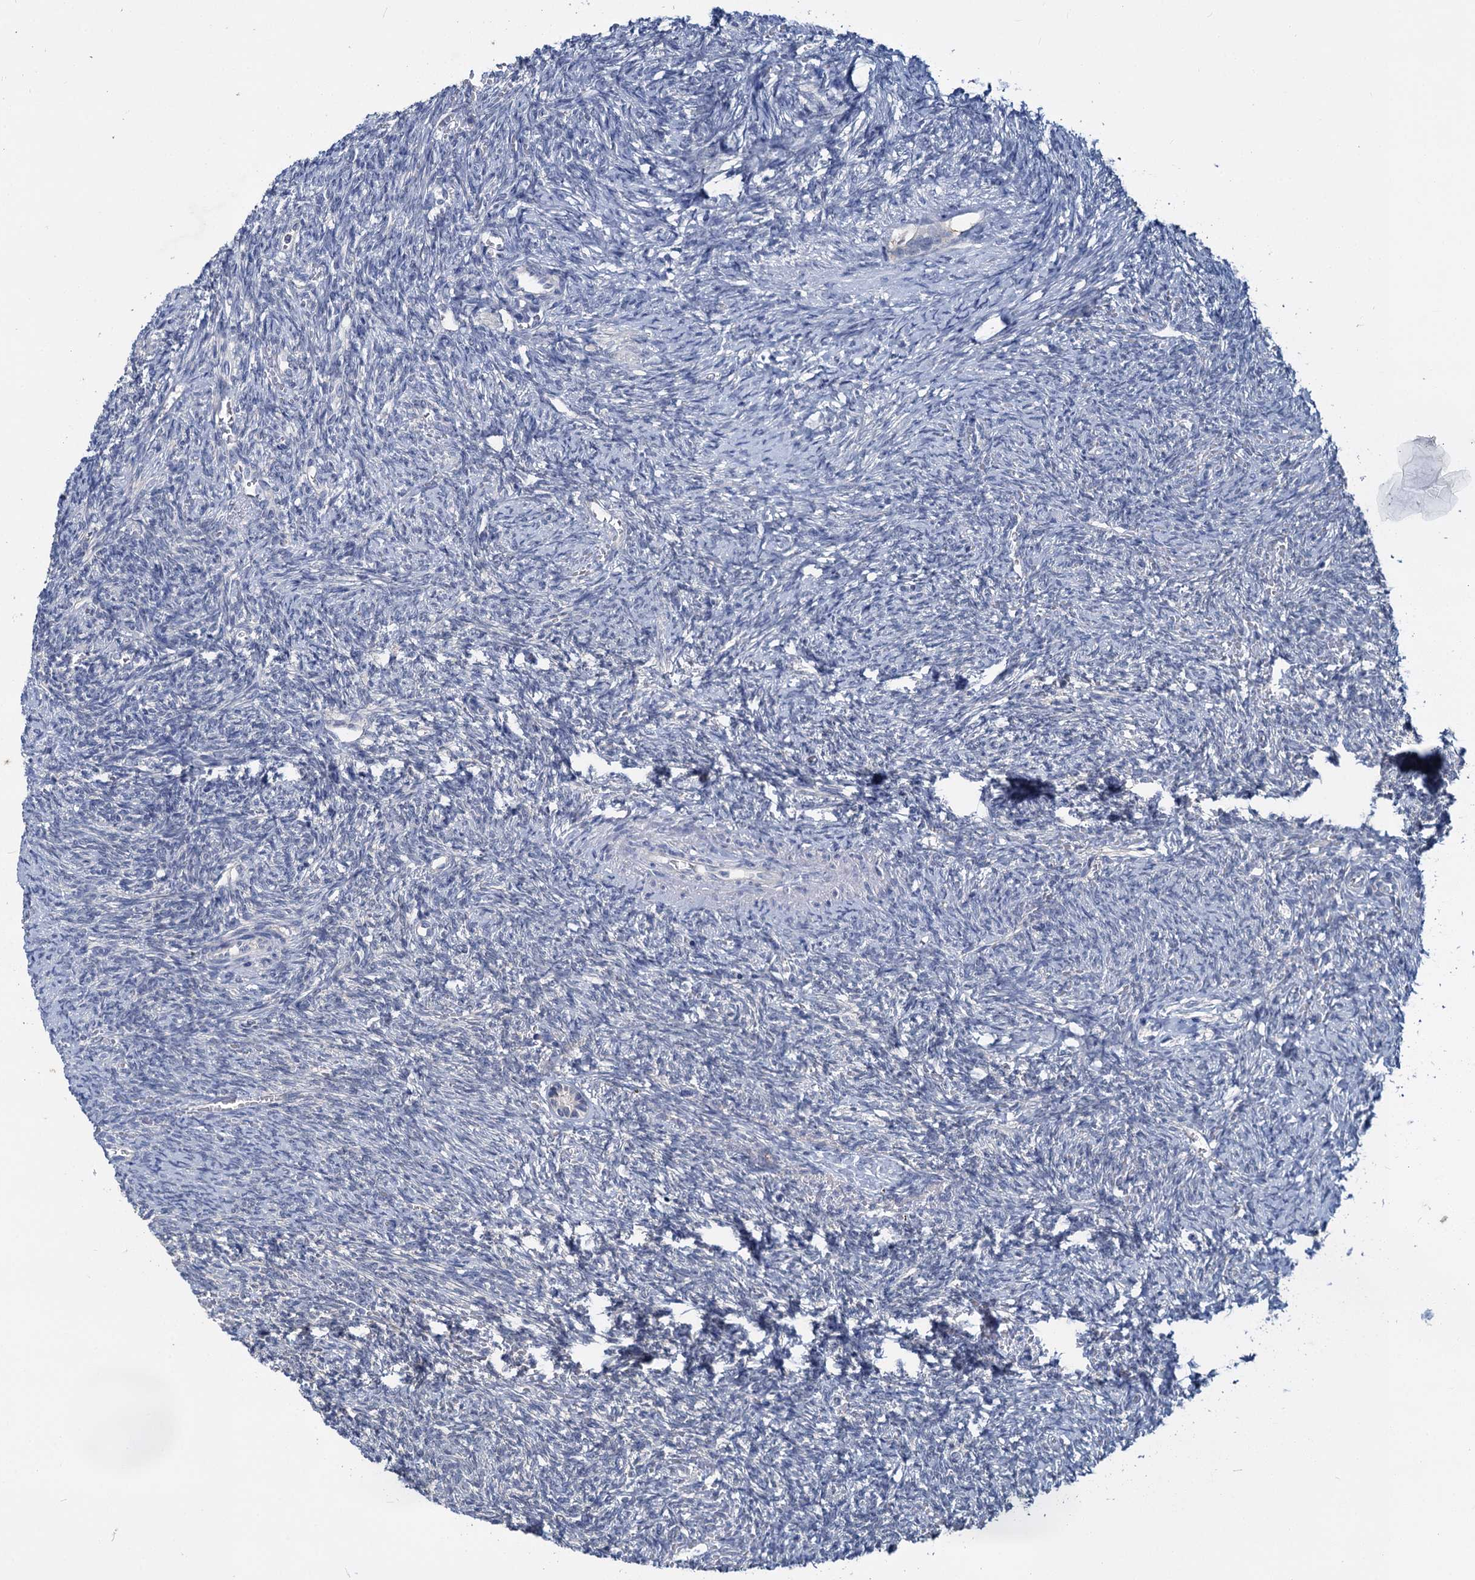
{"staining": {"intensity": "negative", "quantity": "none", "location": "none"}, "tissue": "ovary", "cell_type": "Ovarian stroma cells", "image_type": "normal", "snomed": [{"axis": "morphology", "description": "Normal tissue, NOS"}, {"axis": "topography", "description": "Ovary"}], "caption": "The immunohistochemistry (IHC) photomicrograph has no significant staining in ovarian stroma cells of ovary. (Immunohistochemistry, brightfield microscopy, high magnification).", "gene": "ANKRD42", "patient": {"sex": "female", "age": 41}}